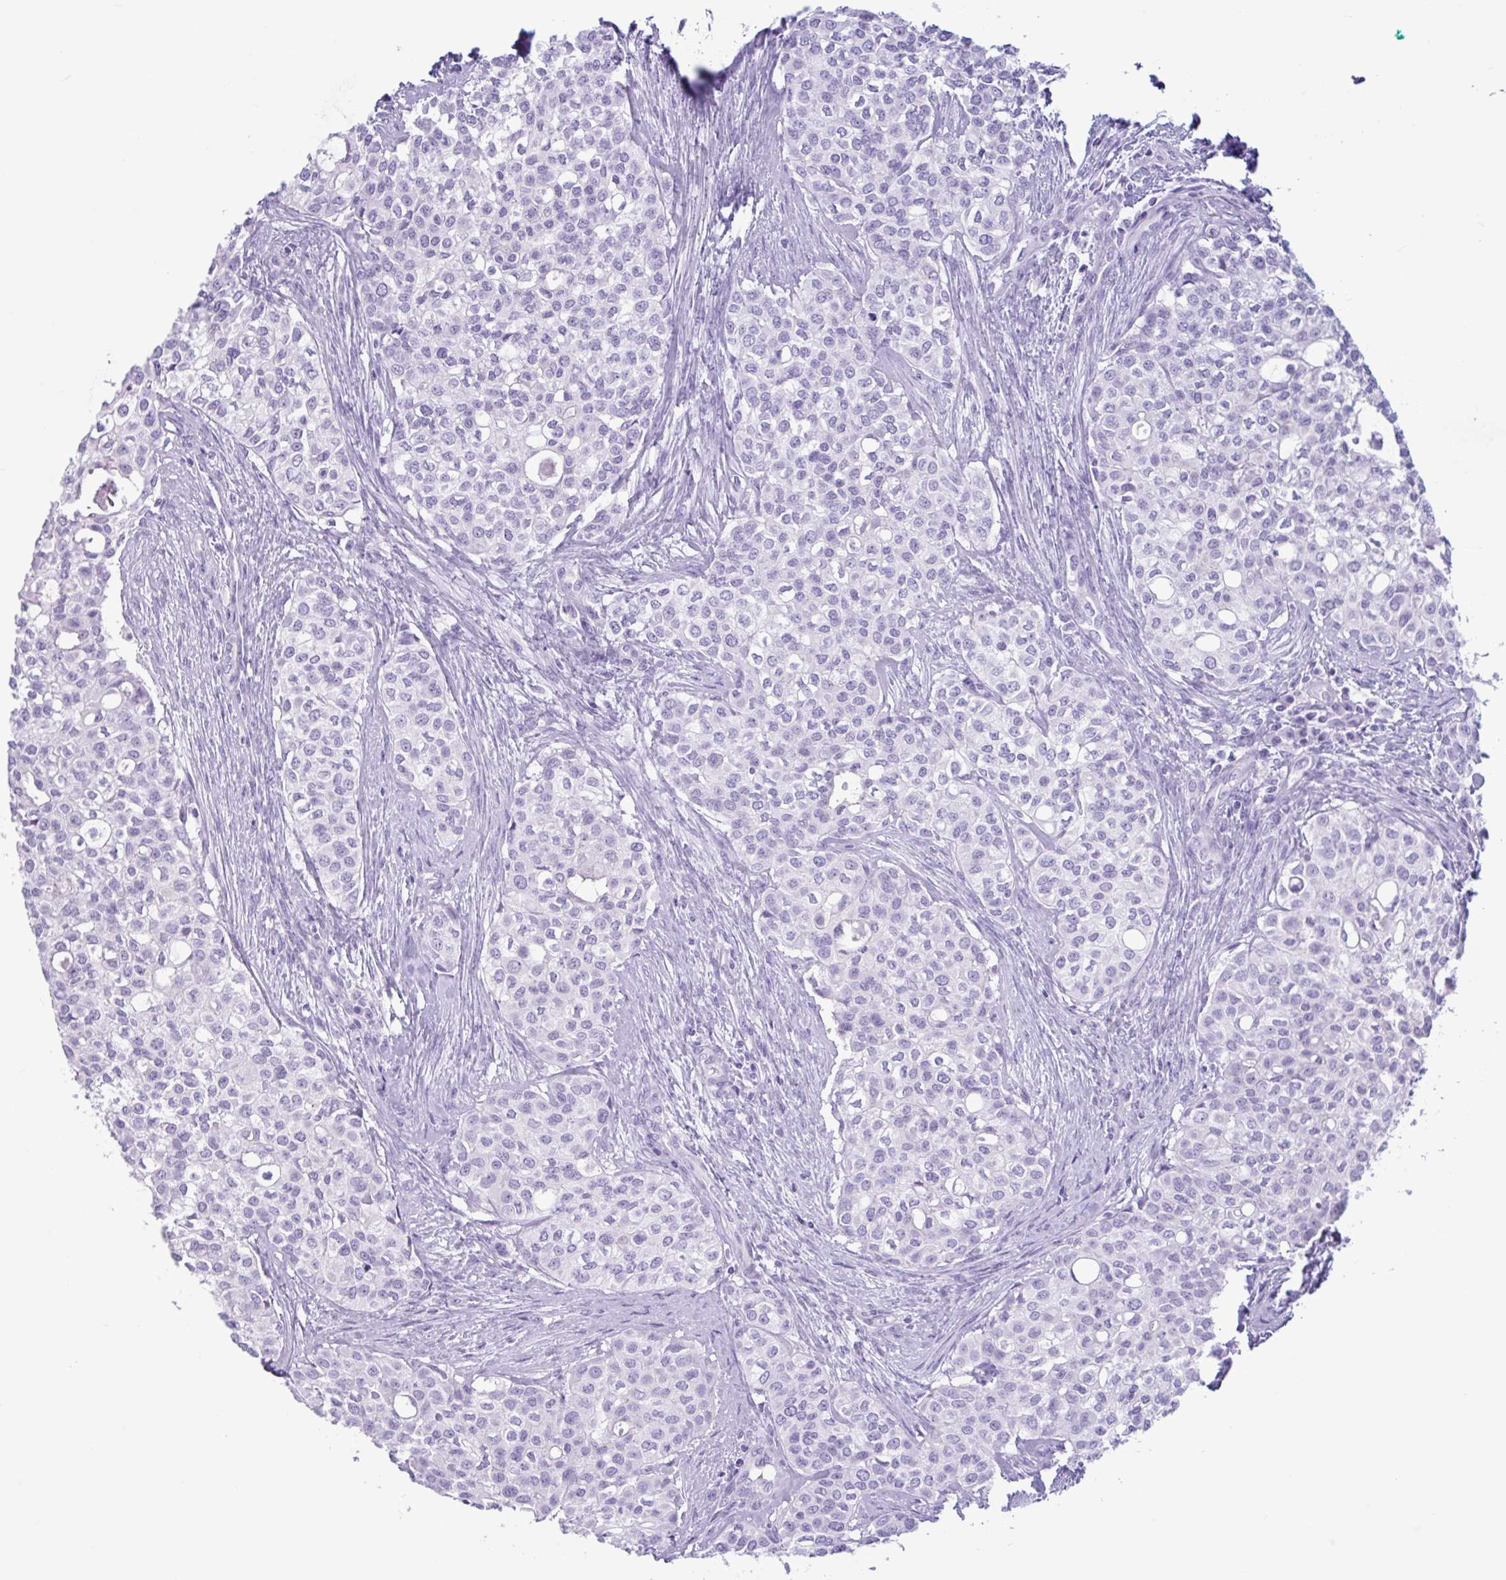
{"staining": {"intensity": "negative", "quantity": "none", "location": "none"}, "tissue": "head and neck cancer", "cell_type": "Tumor cells", "image_type": "cancer", "snomed": [{"axis": "morphology", "description": "Adenocarcinoma, NOS"}, {"axis": "topography", "description": "Head-Neck"}], "caption": "DAB (3,3'-diaminobenzidine) immunohistochemical staining of head and neck adenocarcinoma reveals no significant expression in tumor cells.", "gene": "CTSE", "patient": {"sex": "male", "age": 81}}